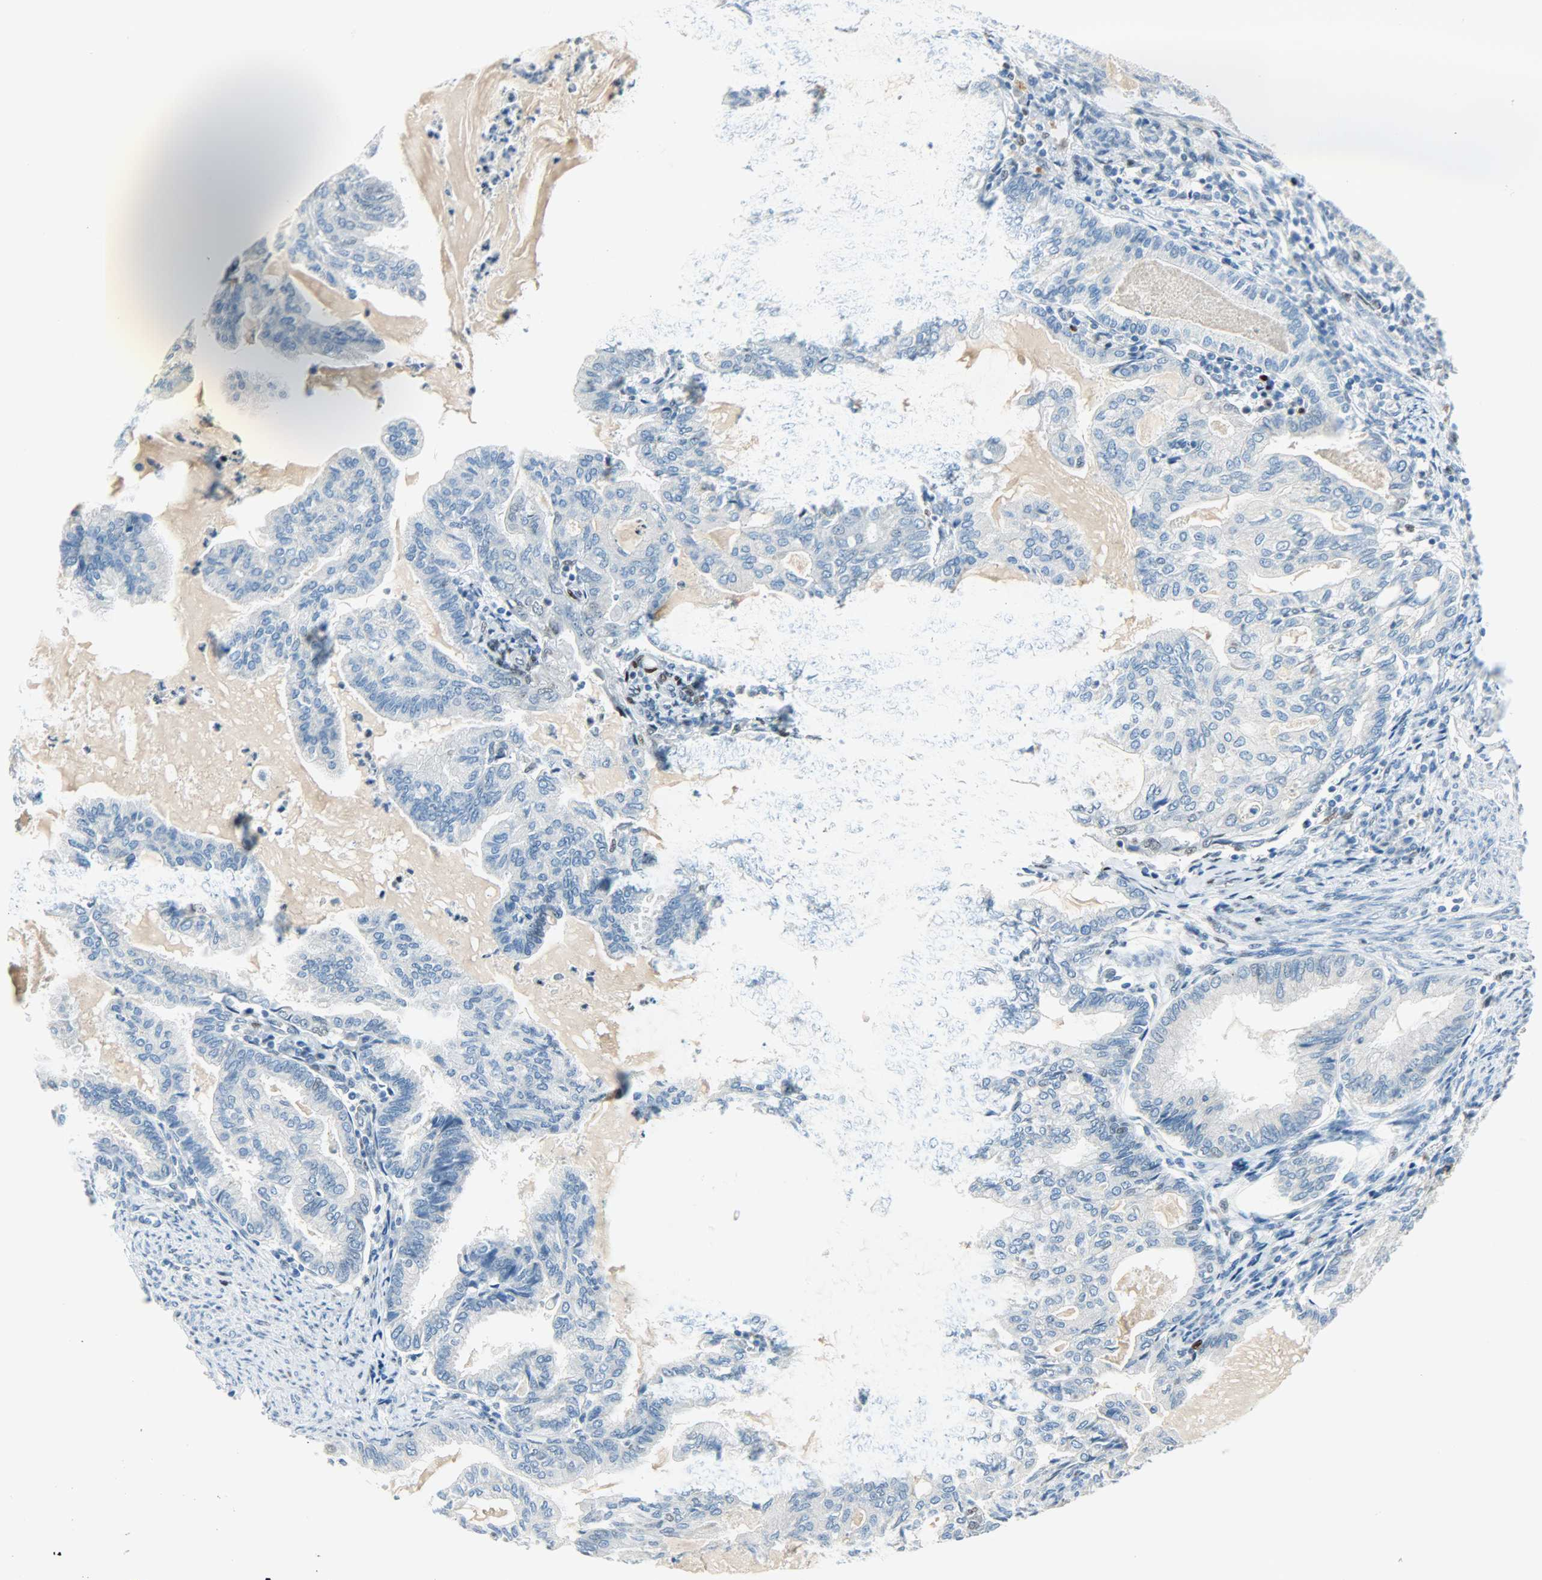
{"staining": {"intensity": "negative", "quantity": "none", "location": "none"}, "tissue": "endometrial cancer", "cell_type": "Tumor cells", "image_type": "cancer", "snomed": [{"axis": "morphology", "description": "Adenocarcinoma, NOS"}, {"axis": "topography", "description": "Endometrium"}], "caption": "Image shows no significant protein staining in tumor cells of endometrial cancer. Brightfield microscopy of immunohistochemistry stained with DAB (brown) and hematoxylin (blue), captured at high magnification.", "gene": "JUNB", "patient": {"sex": "female", "age": 86}}